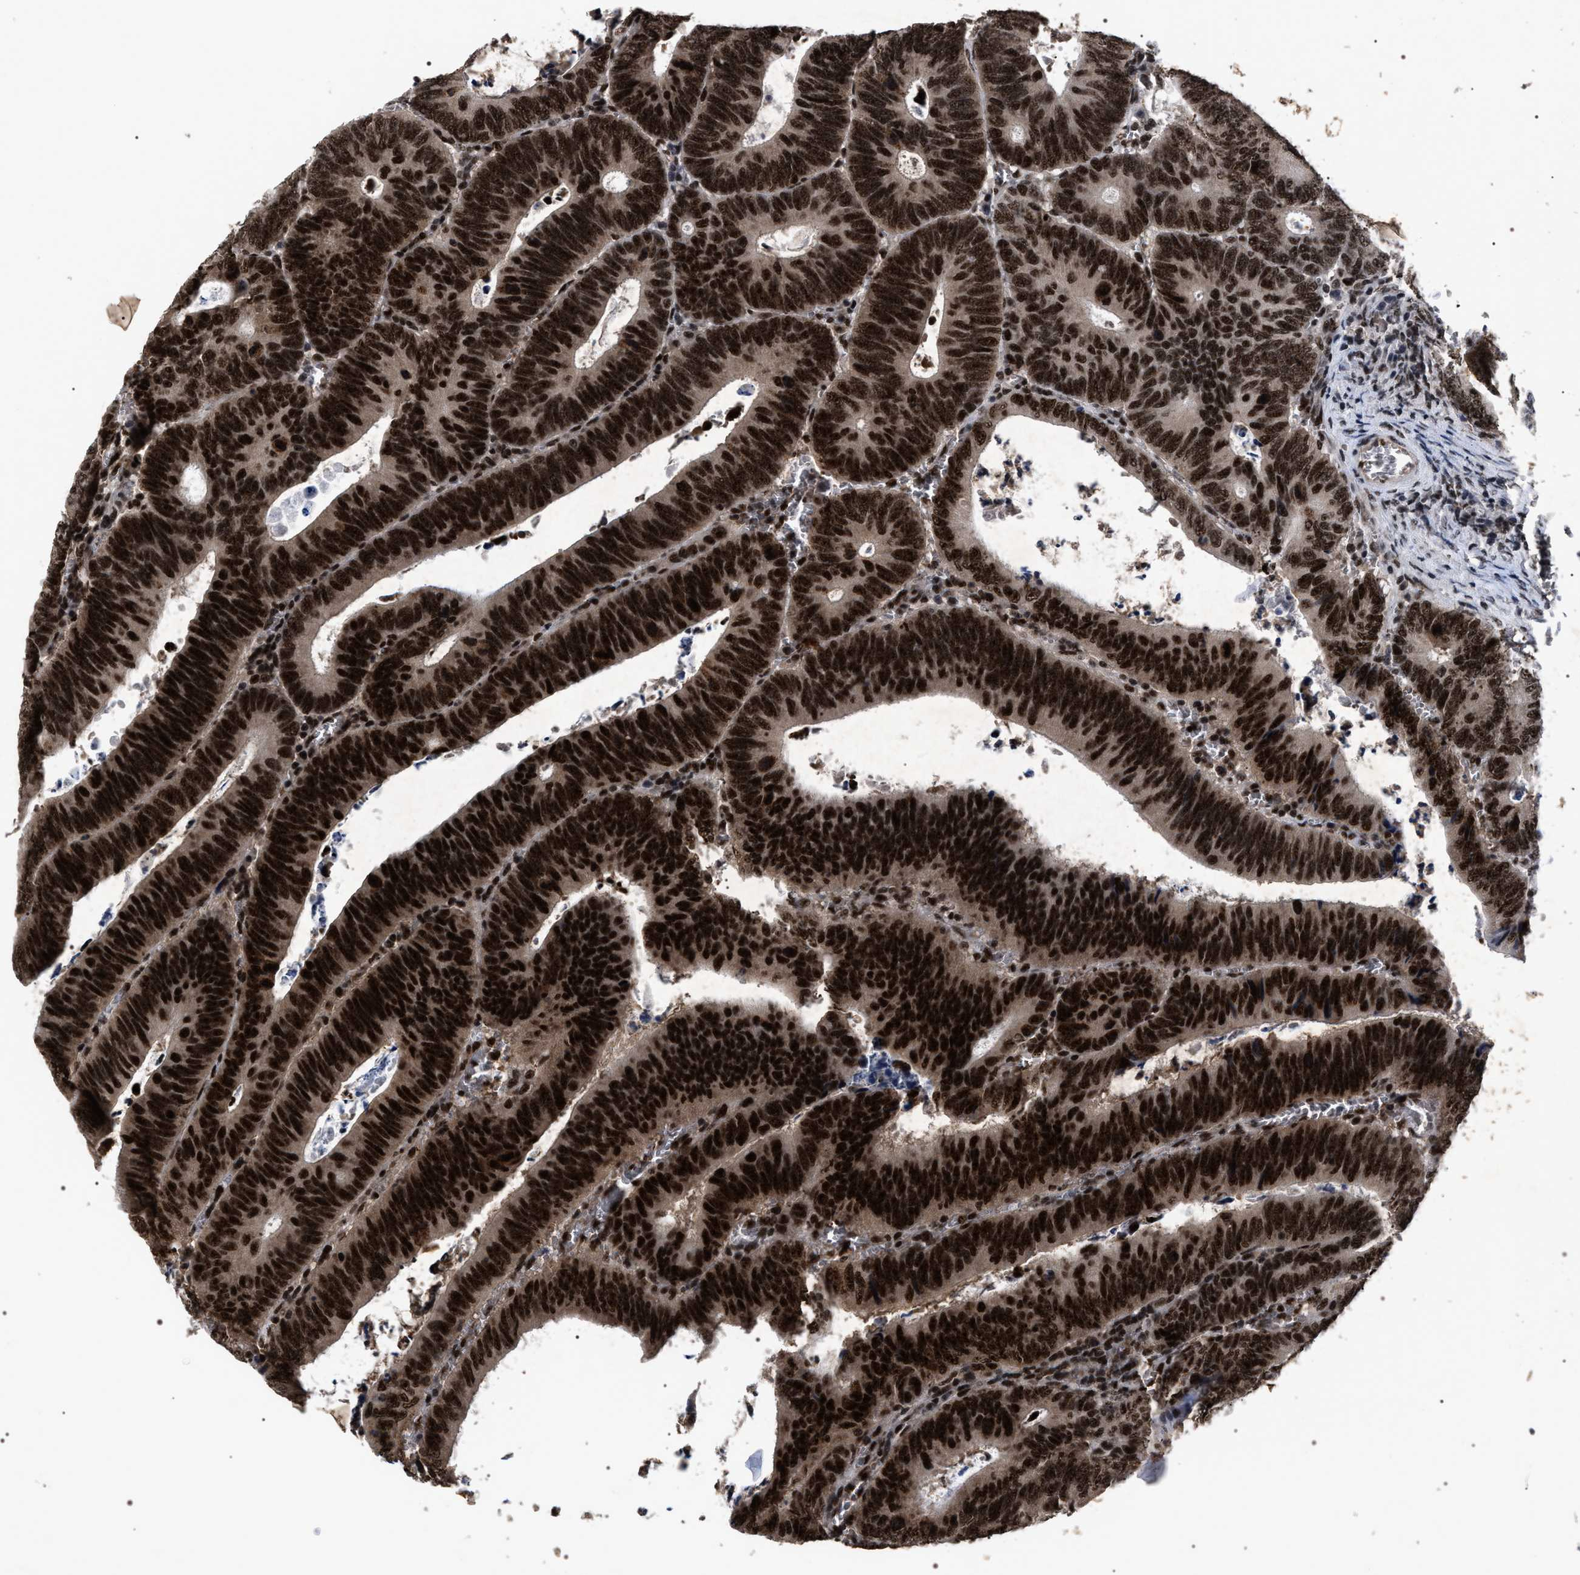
{"staining": {"intensity": "strong", "quantity": ">75%", "location": "nuclear"}, "tissue": "colorectal cancer", "cell_type": "Tumor cells", "image_type": "cancer", "snomed": [{"axis": "morphology", "description": "Inflammation, NOS"}, {"axis": "morphology", "description": "Adenocarcinoma, NOS"}, {"axis": "topography", "description": "Colon"}], "caption": "An image showing strong nuclear staining in about >75% of tumor cells in colorectal cancer (adenocarcinoma), as visualized by brown immunohistochemical staining.", "gene": "RRP1B", "patient": {"sex": "male", "age": 72}}